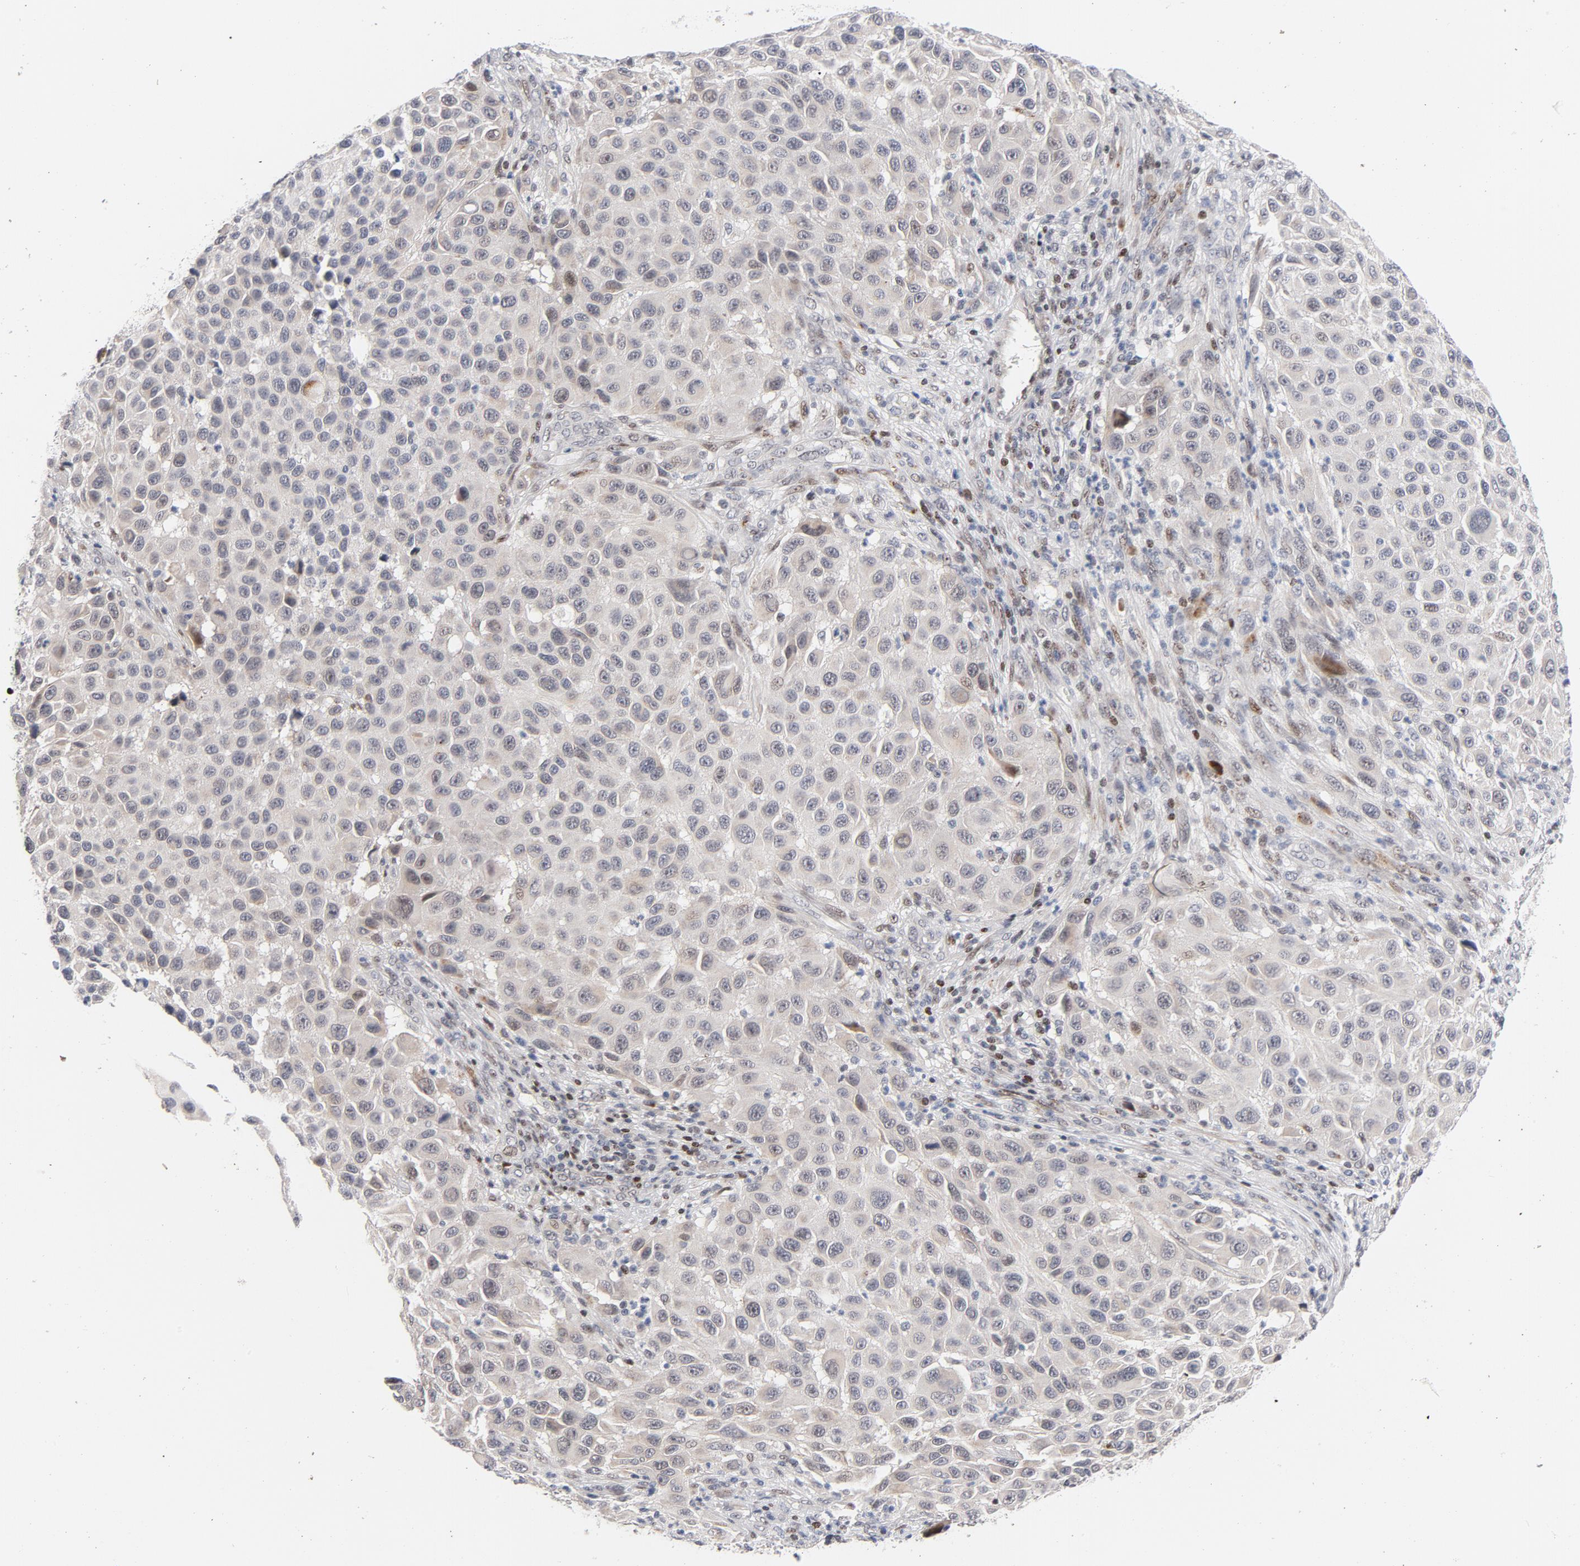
{"staining": {"intensity": "weak", "quantity": "<25%", "location": "nuclear"}, "tissue": "melanoma", "cell_type": "Tumor cells", "image_type": "cancer", "snomed": [{"axis": "morphology", "description": "Malignant melanoma, Metastatic site"}, {"axis": "topography", "description": "Lymph node"}], "caption": "DAB (3,3'-diaminobenzidine) immunohistochemical staining of malignant melanoma (metastatic site) demonstrates no significant expression in tumor cells.", "gene": "NFIC", "patient": {"sex": "male", "age": 61}}